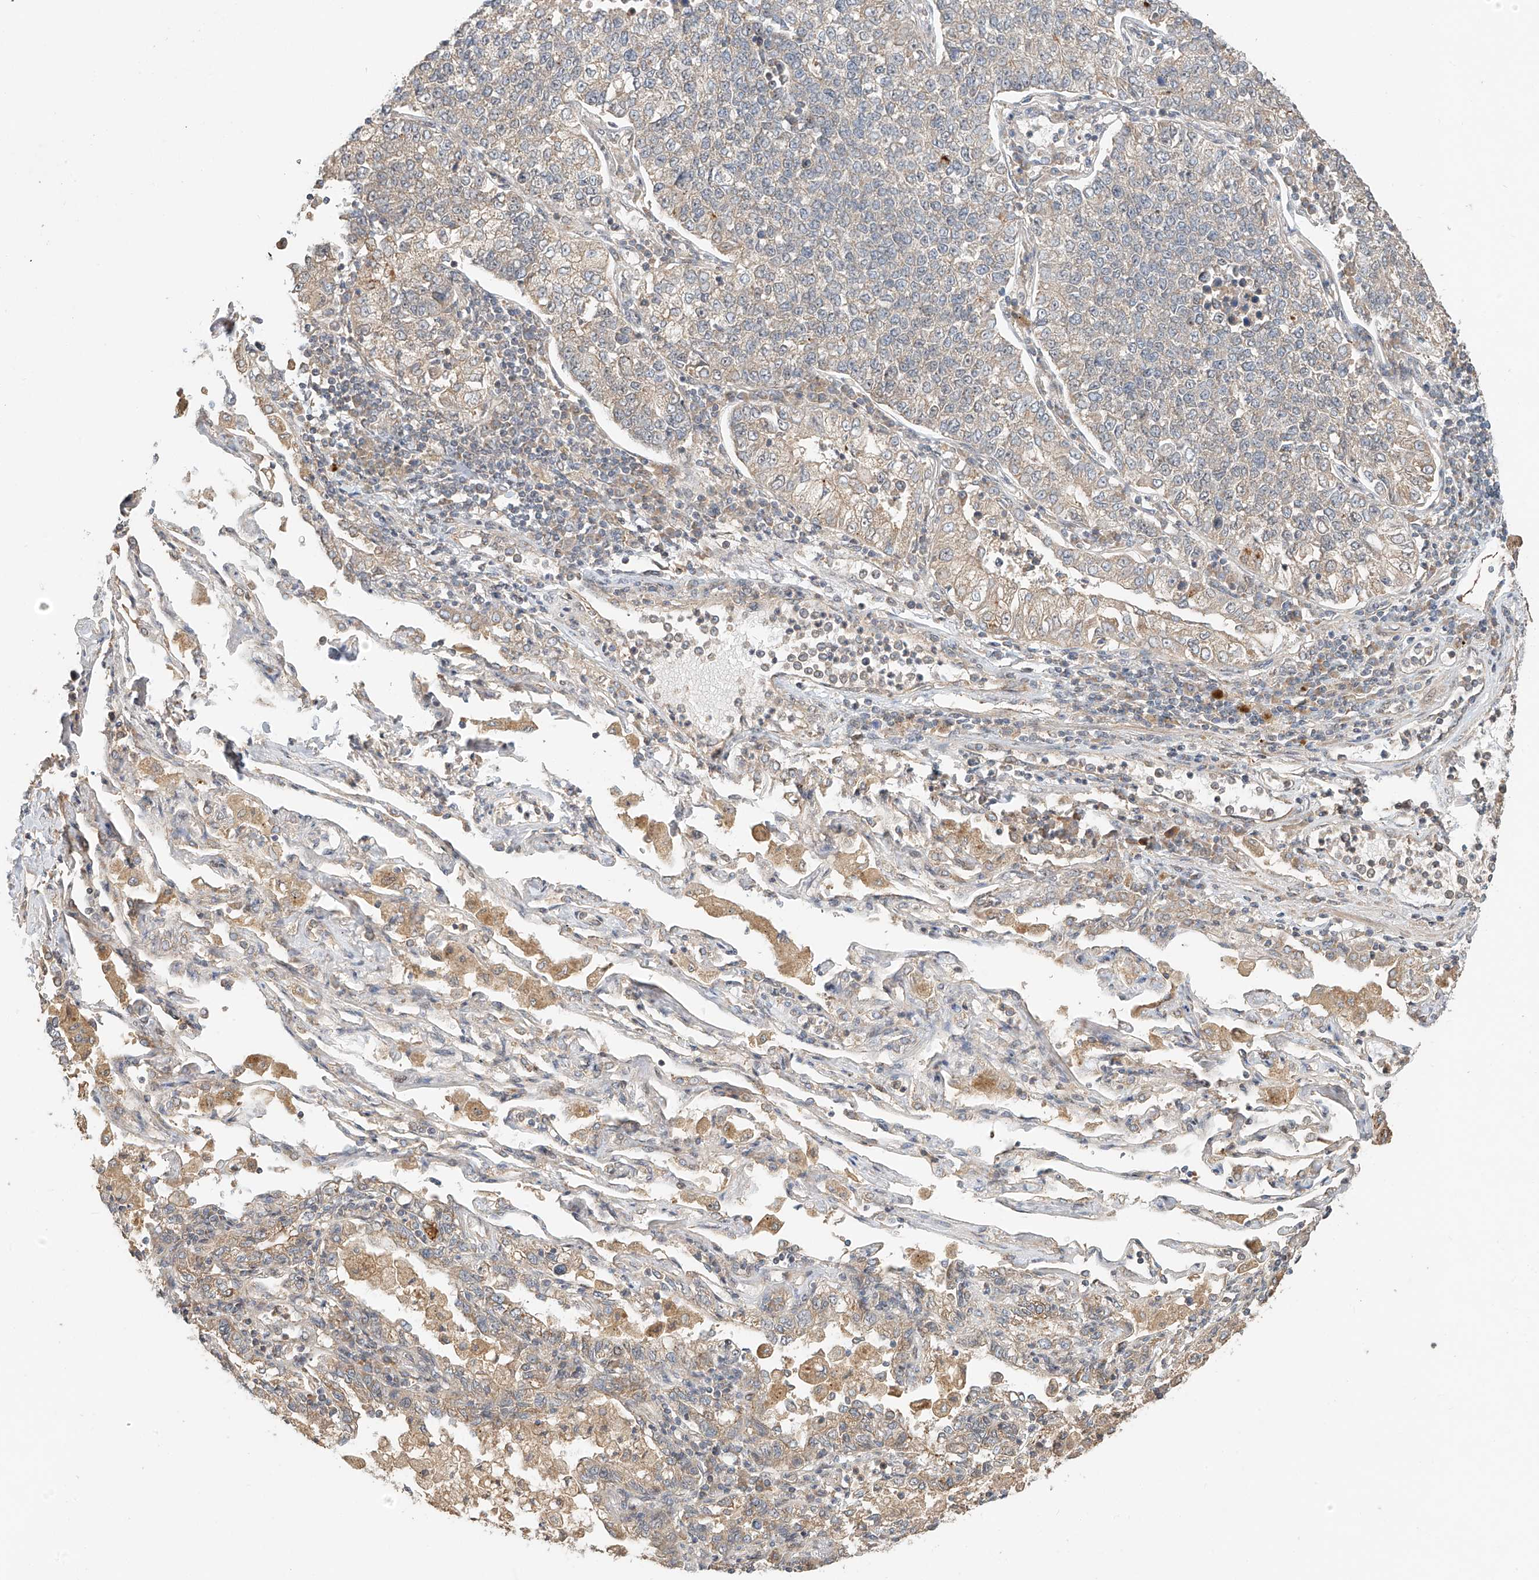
{"staining": {"intensity": "weak", "quantity": "<25%", "location": "cytoplasmic/membranous"}, "tissue": "lung cancer", "cell_type": "Tumor cells", "image_type": "cancer", "snomed": [{"axis": "morphology", "description": "Adenocarcinoma, NOS"}, {"axis": "topography", "description": "Lung"}], "caption": "Image shows no significant protein positivity in tumor cells of adenocarcinoma (lung).", "gene": "TMEM61", "patient": {"sex": "male", "age": 49}}